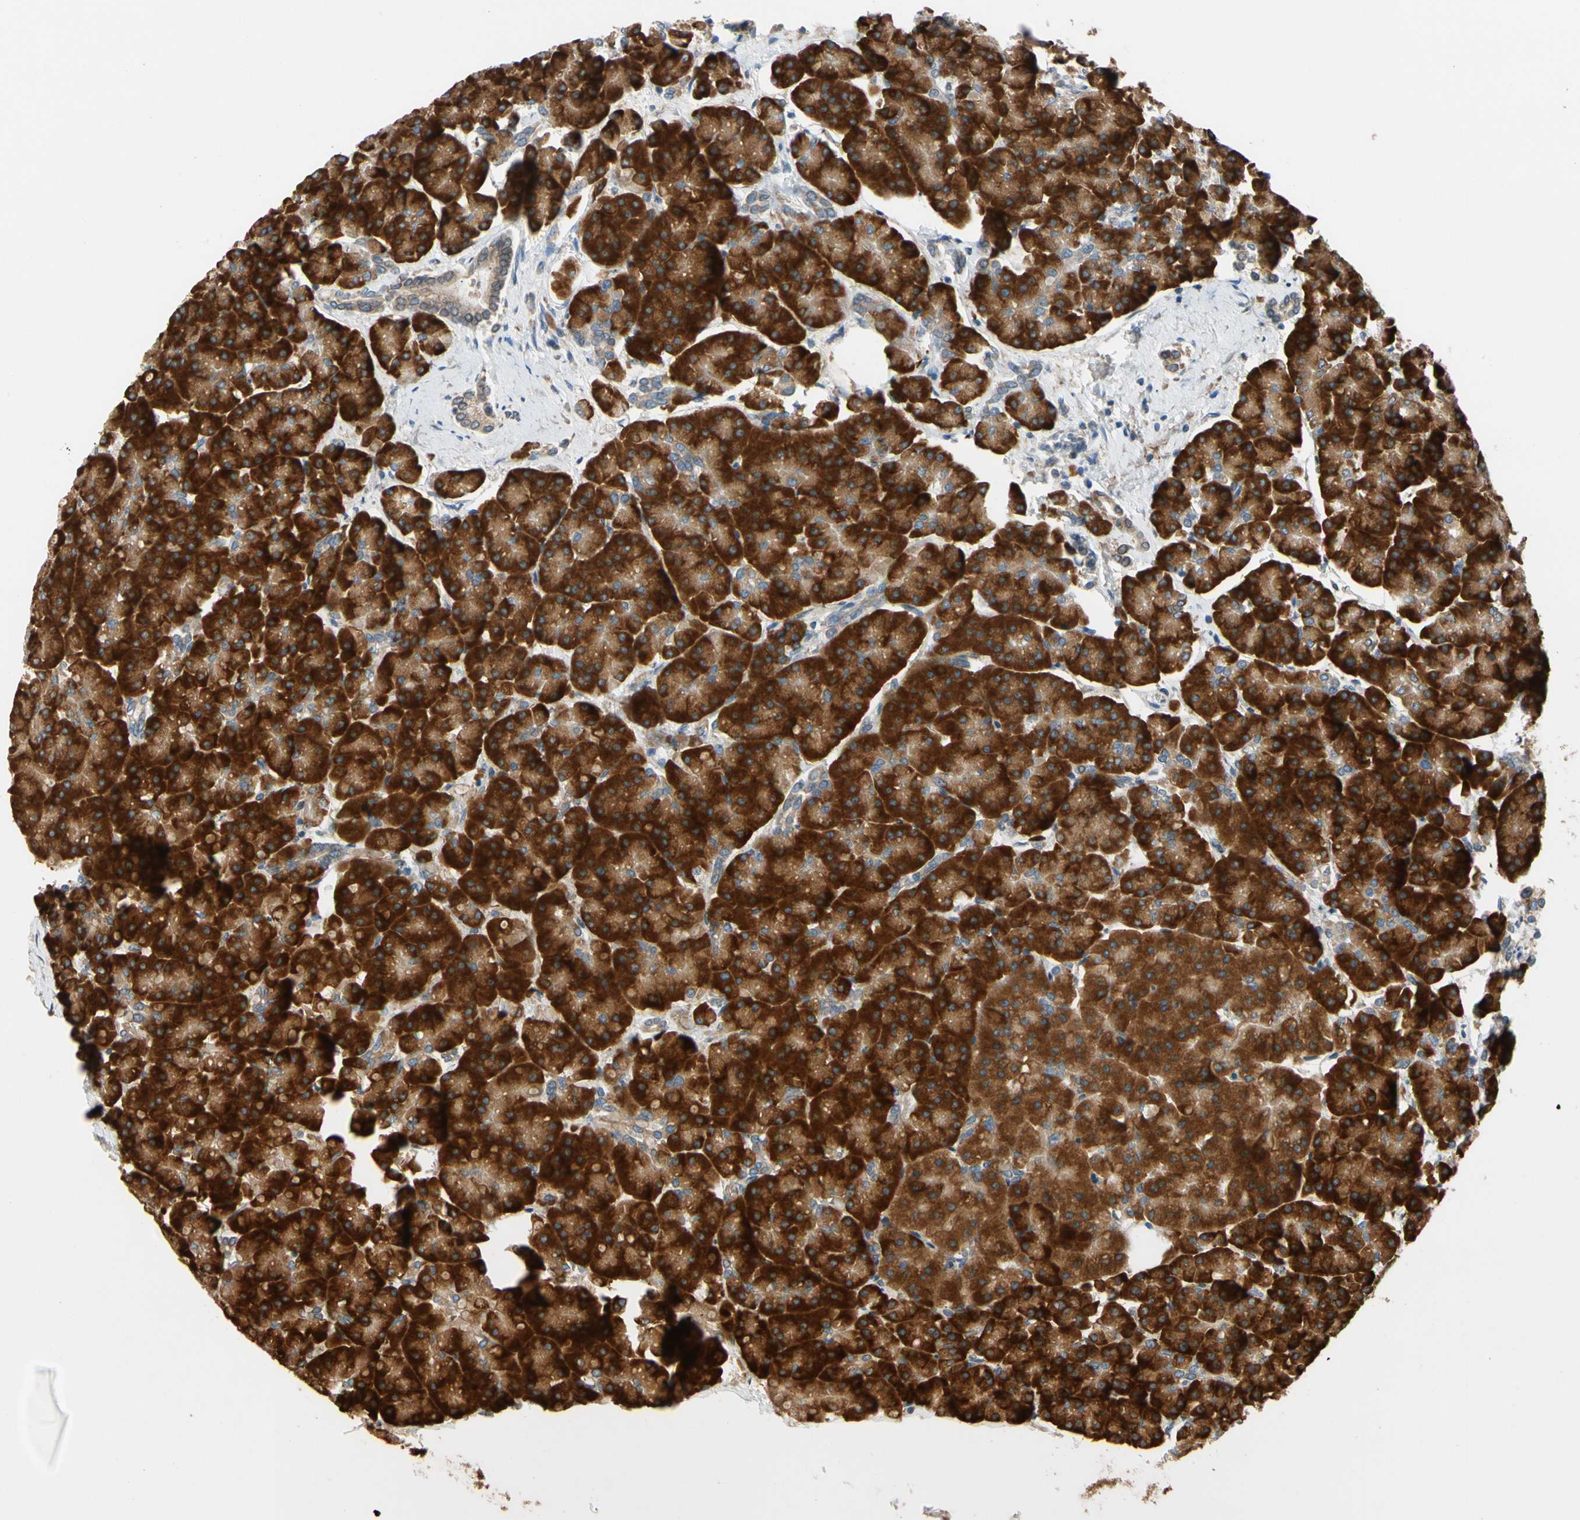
{"staining": {"intensity": "strong", "quantity": ">75%", "location": "cytoplasmic/membranous"}, "tissue": "pancreas", "cell_type": "Exocrine glandular cells", "image_type": "normal", "snomed": [{"axis": "morphology", "description": "Normal tissue, NOS"}, {"axis": "topography", "description": "Pancreas"}], "caption": "Pancreas stained with immunohistochemistry (IHC) displays strong cytoplasmic/membranous expression in approximately >75% of exocrine glandular cells. Nuclei are stained in blue.", "gene": "RPN2", "patient": {"sex": "female", "age": 70}}